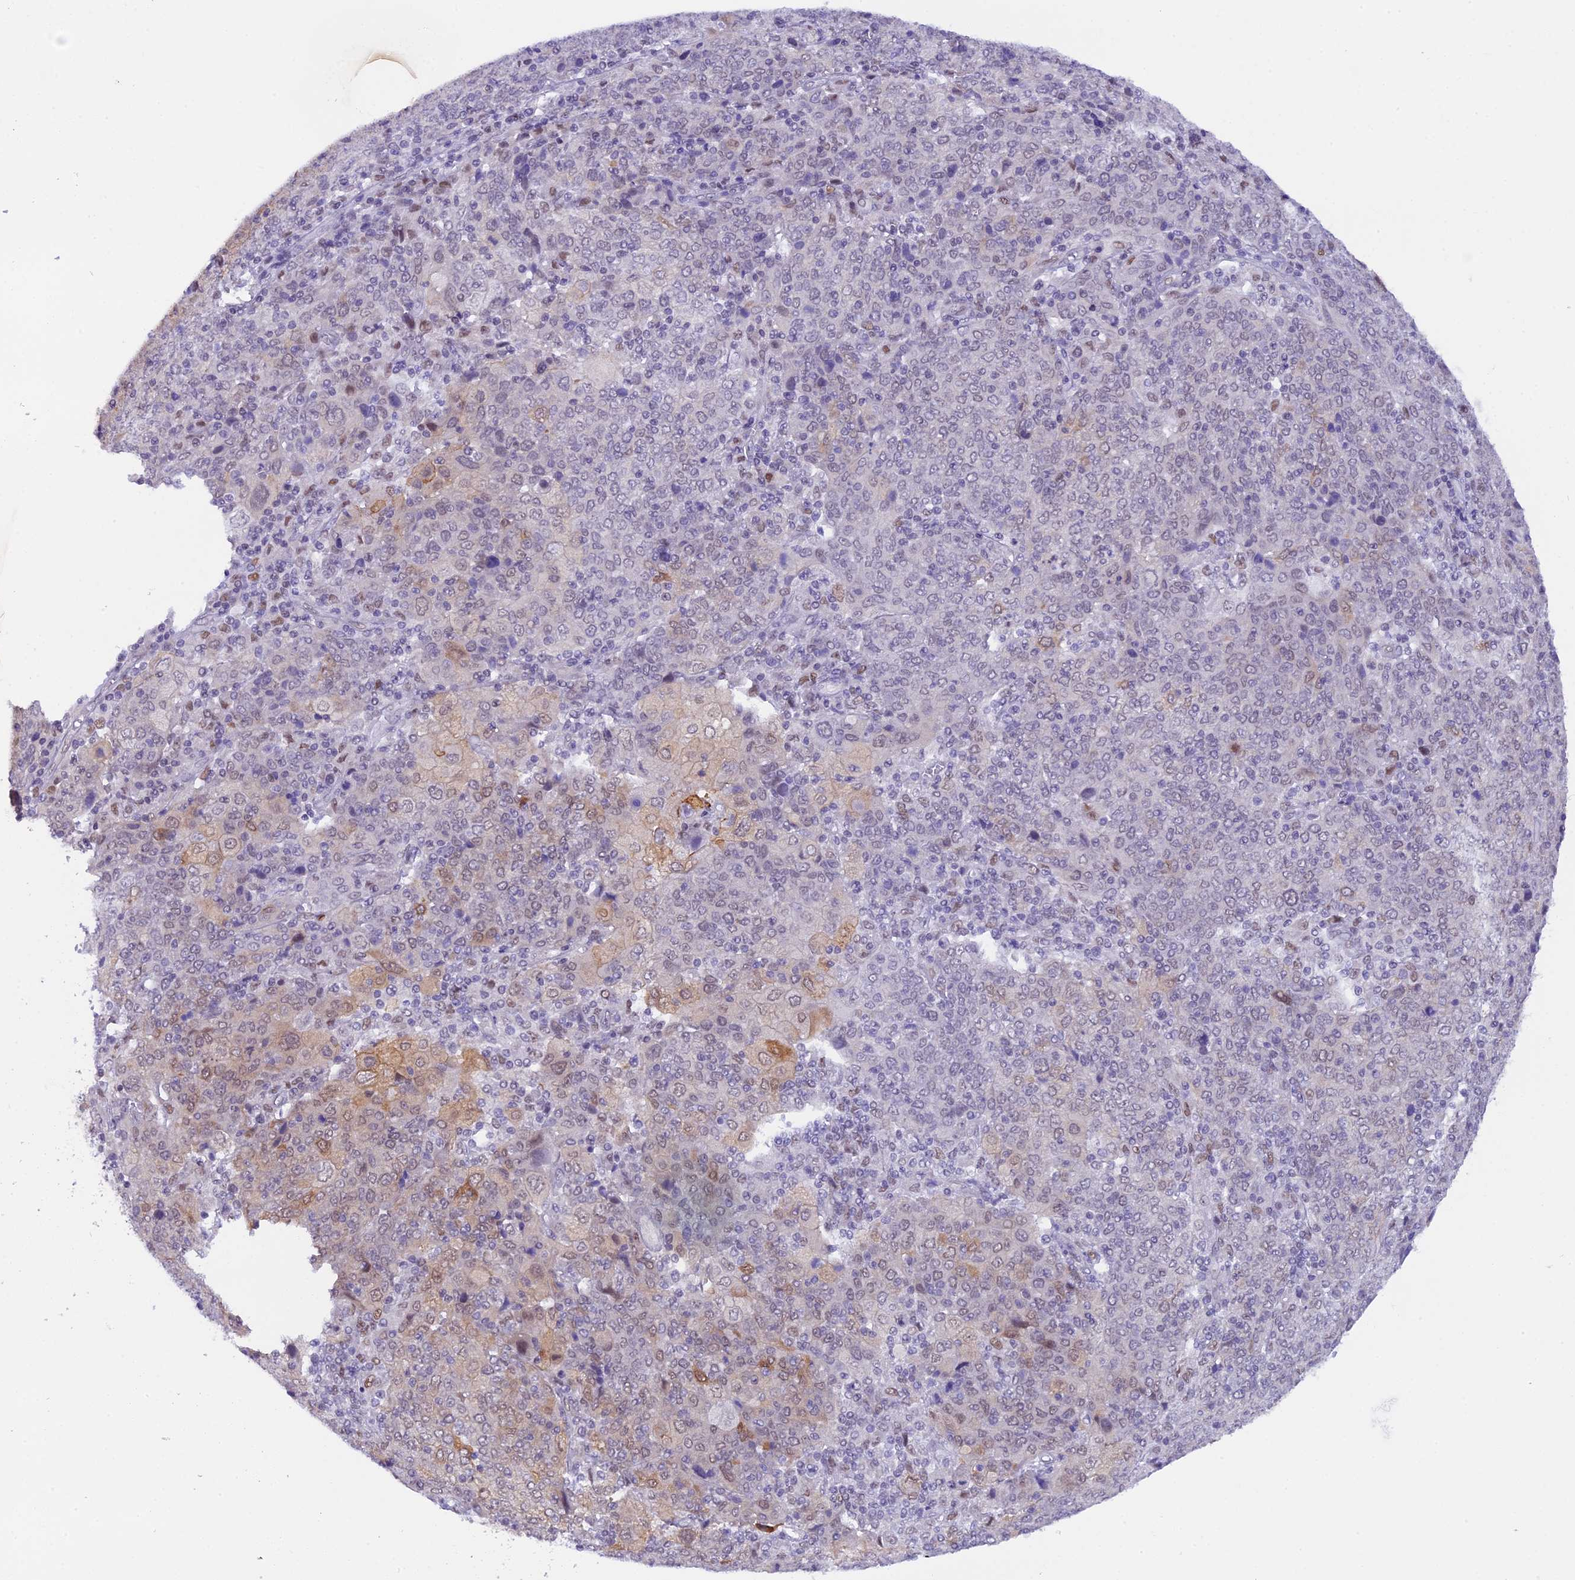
{"staining": {"intensity": "weak", "quantity": "<25%", "location": "cytoplasmic/membranous"}, "tissue": "cervical cancer", "cell_type": "Tumor cells", "image_type": "cancer", "snomed": [{"axis": "morphology", "description": "Squamous cell carcinoma, NOS"}, {"axis": "topography", "description": "Cervix"}], "caption": "There is no significant staining in tumor cells of cervical cancer (squamous cell carcinoma).", "gene": "OSGEP", "patient": {"sex": "female", "age": 67}}